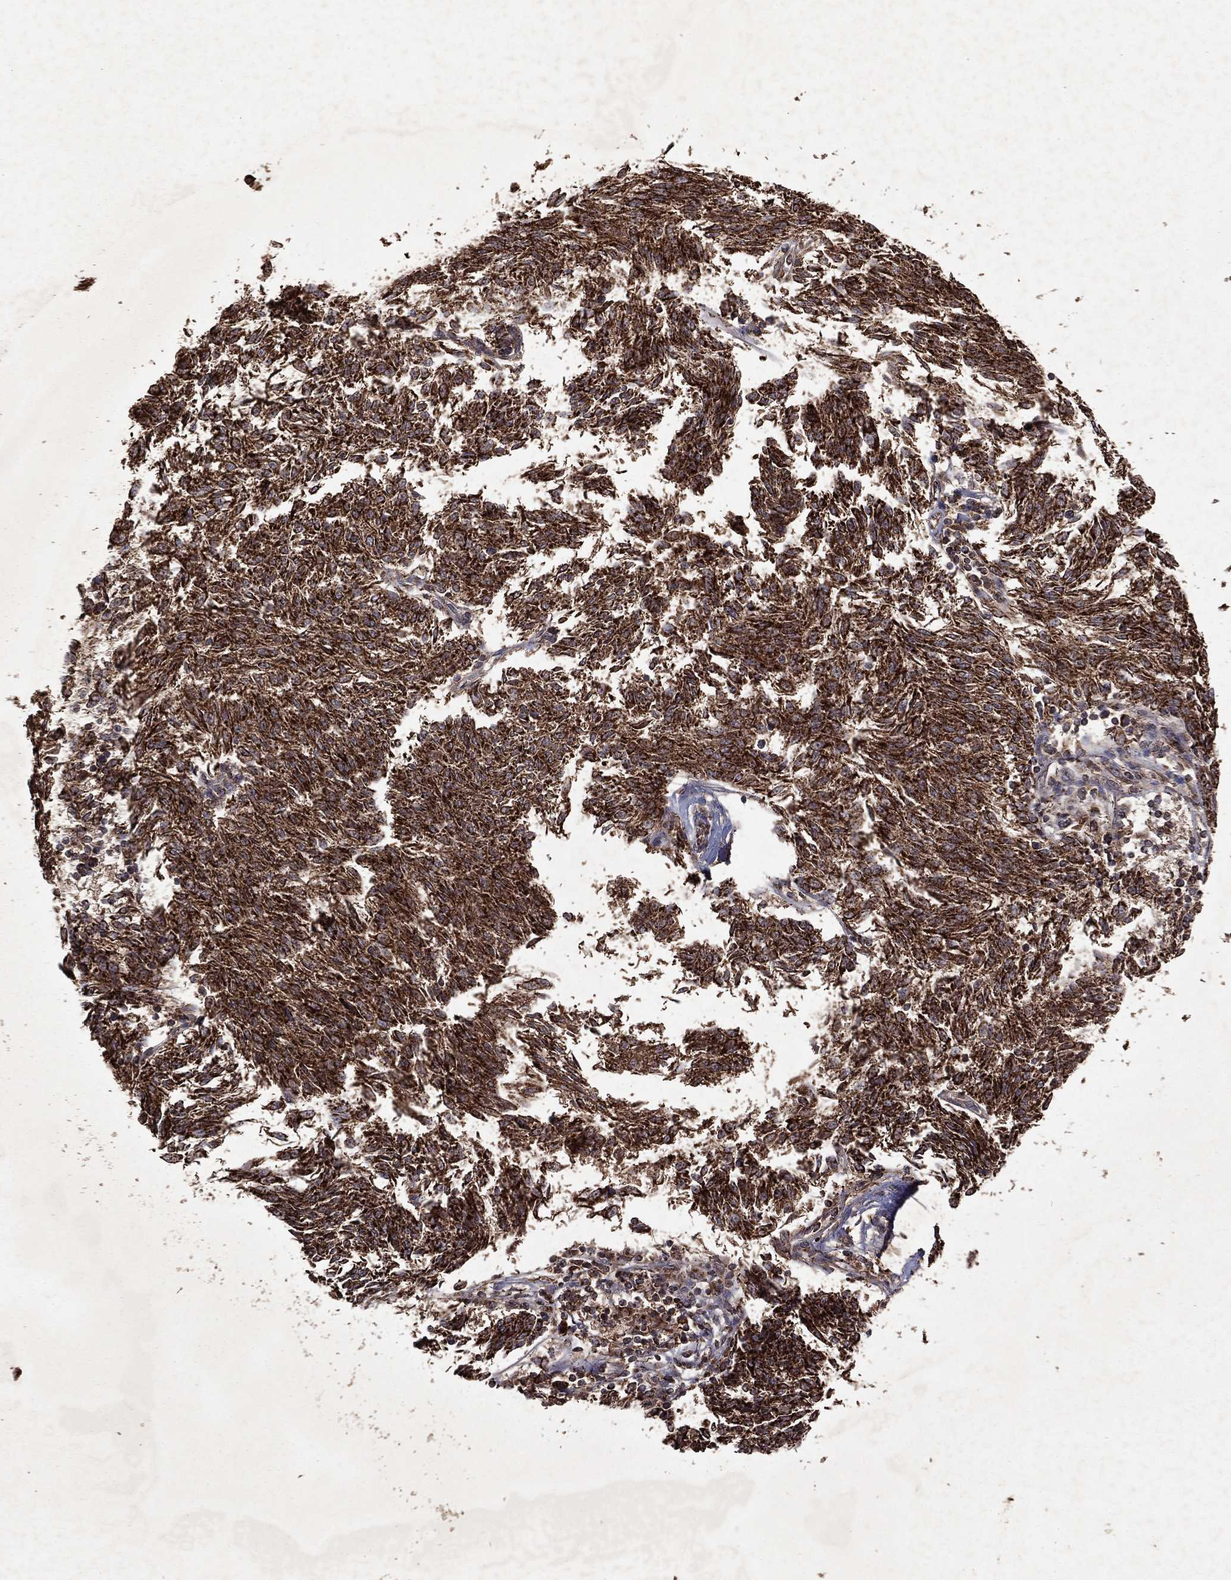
{"staining": {"intensity": "strong", "quantity": ">75%", "location": "cytoplasmic/membranous"}, "tissue": "melanoma", "cell_type": "Tumor cells", "image_type": "cancer", "snomed": [{"axis": "morphology", "description": "Malignant melanoma, NOS"}, {"axis": "topography", "description": "Skin"}], "caption": "This image exhibits IHC staining of malignant melanoma, with high strong cytoplasmic/membranous expression in approximately >75% of tumor cells.", "gene": "PYROXD2", "patient": {"sex": "female", "age": 72}}